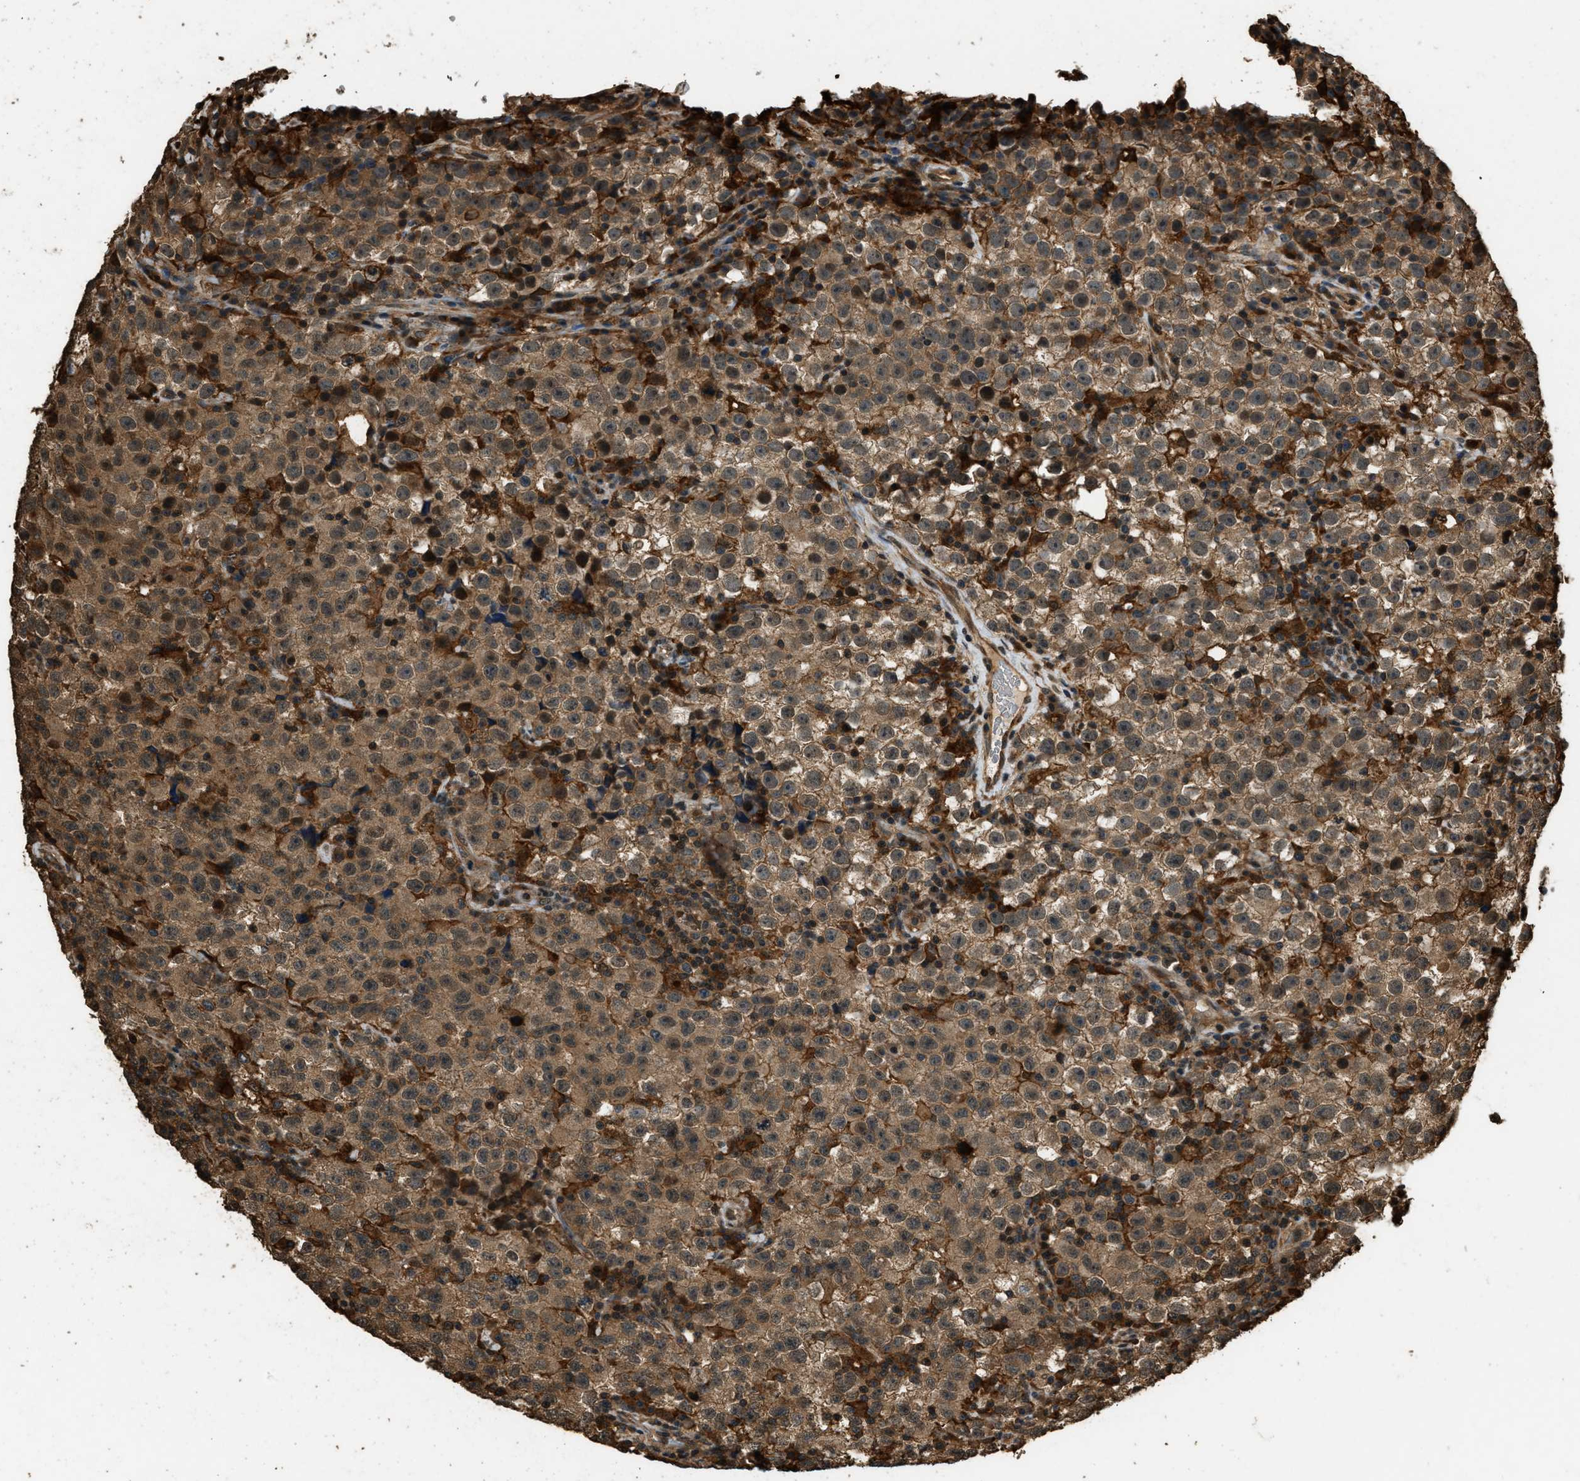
{"staining": {"intensity": "moderate", "quantity": ">75%", "location": "cytoplasmic/membranous"}, "tissue": "testis cancer", "cell_type": "Tumor cells", "image_type": "cancer", "snomed": [{"axis": "morphology", "description": "Seminoma, NOS"}, {"axis": "topography", "description": "Testis"}], "caption": "A brown stain highlights moderate cytoplasmic/membranous expression of a protein in testis cancer tumor cells. The protein is stained brown, and the nuclei are stained in blue (DAB IHC with brightfield microscopy, high magnification).", "gene": "RAP2A", "patient": {"sex": "male", "age": 22}}